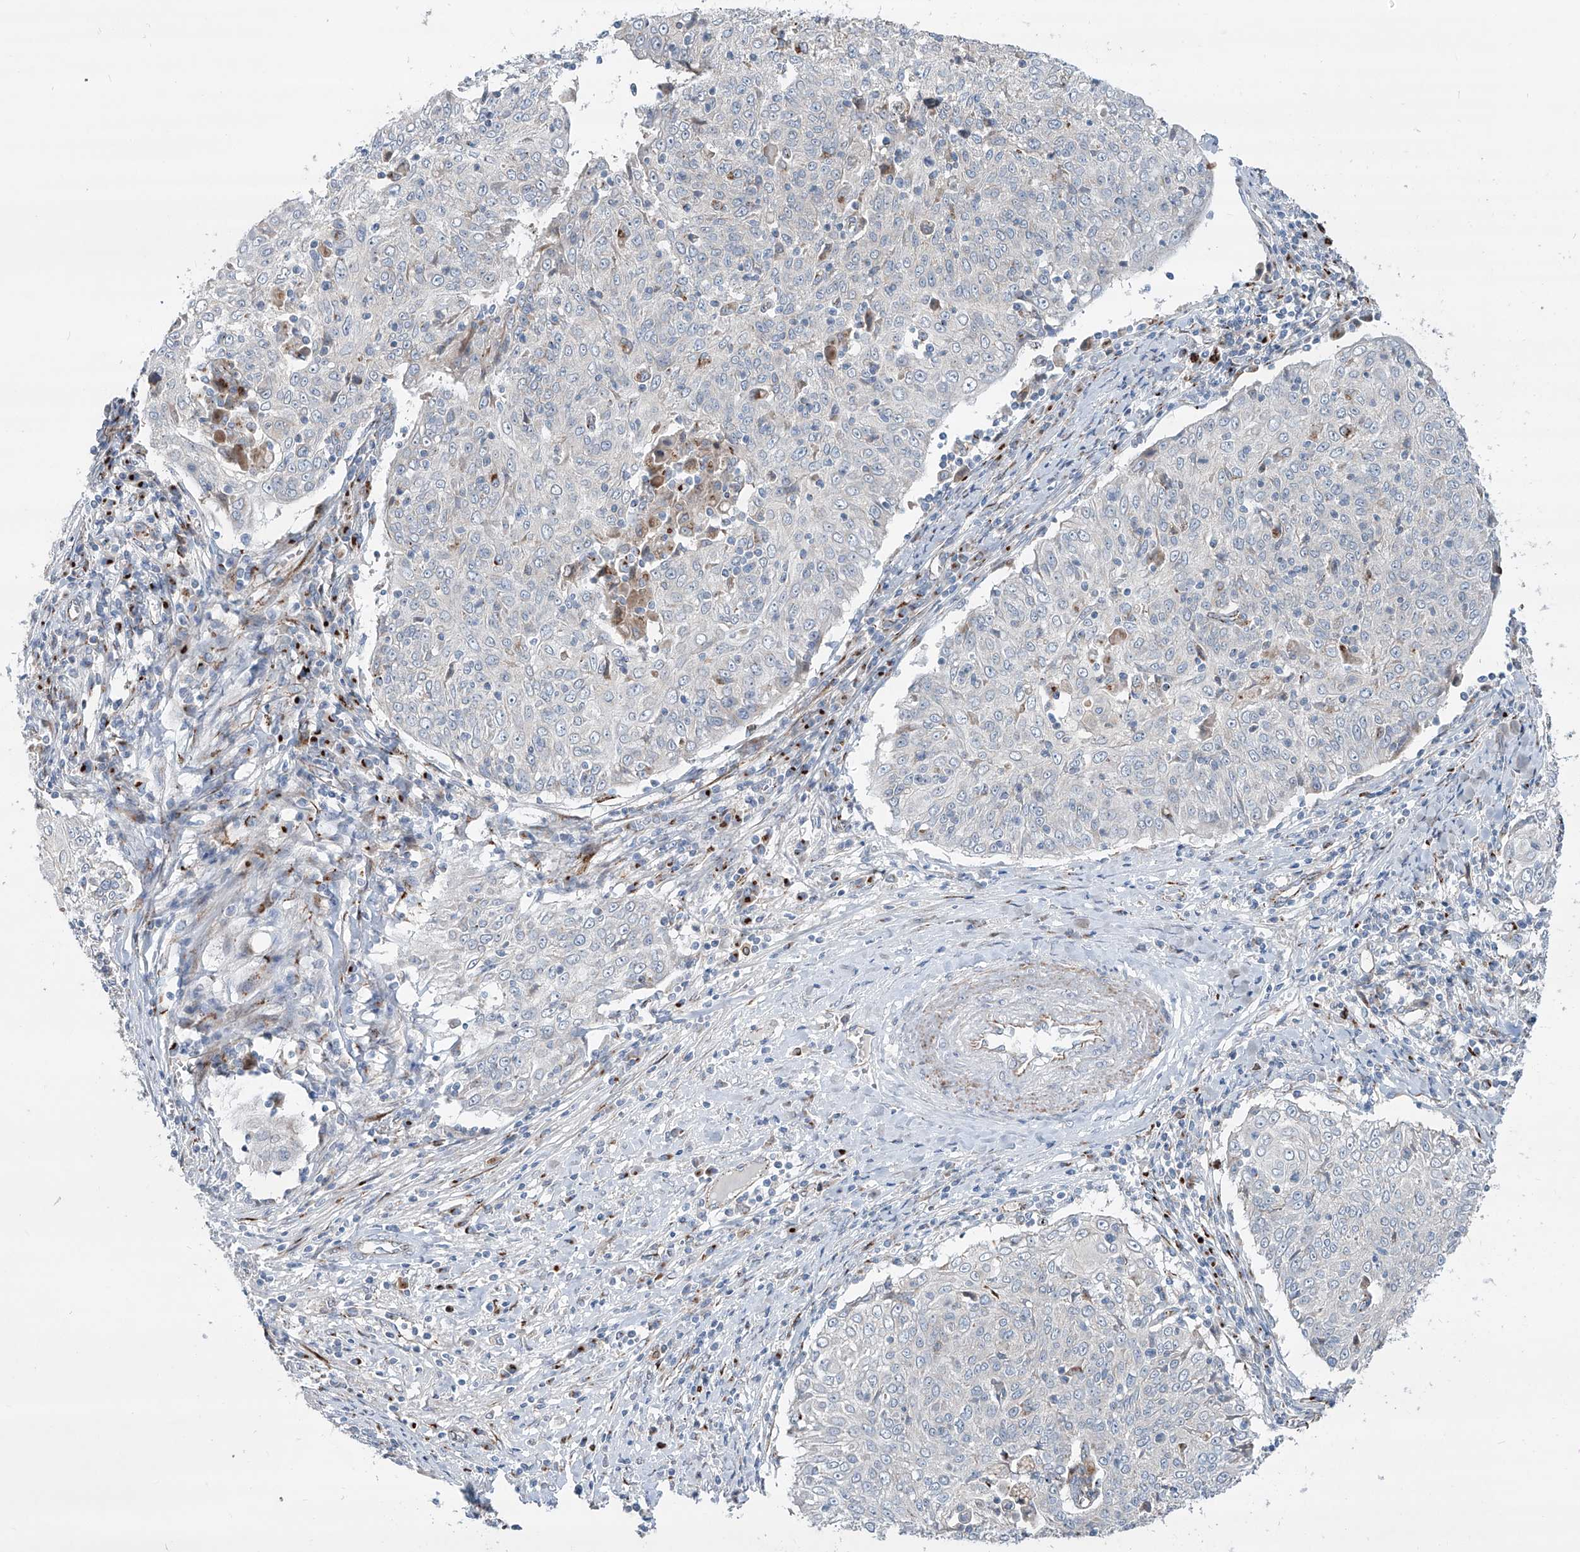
{"staining": {"intensity": "negative", "quantity": "none", "location": "none"}, "tissue": "cervical cancer", "cell_type": "Tumor cells", "image_type": "cancer", "snomed": [{"axis": "morphology", "description": "Squamous cell carcinoma, NOS"}, {"axis": "topography", "description": "Cervix"}], "caption": "A high-resolution micrograph shows IHC staining of cervical squamous cell carcinoma, which shows no significant expression in tumor cells.", "gene": "CDH5", "patient": {"sex": "female", "age": 48}}